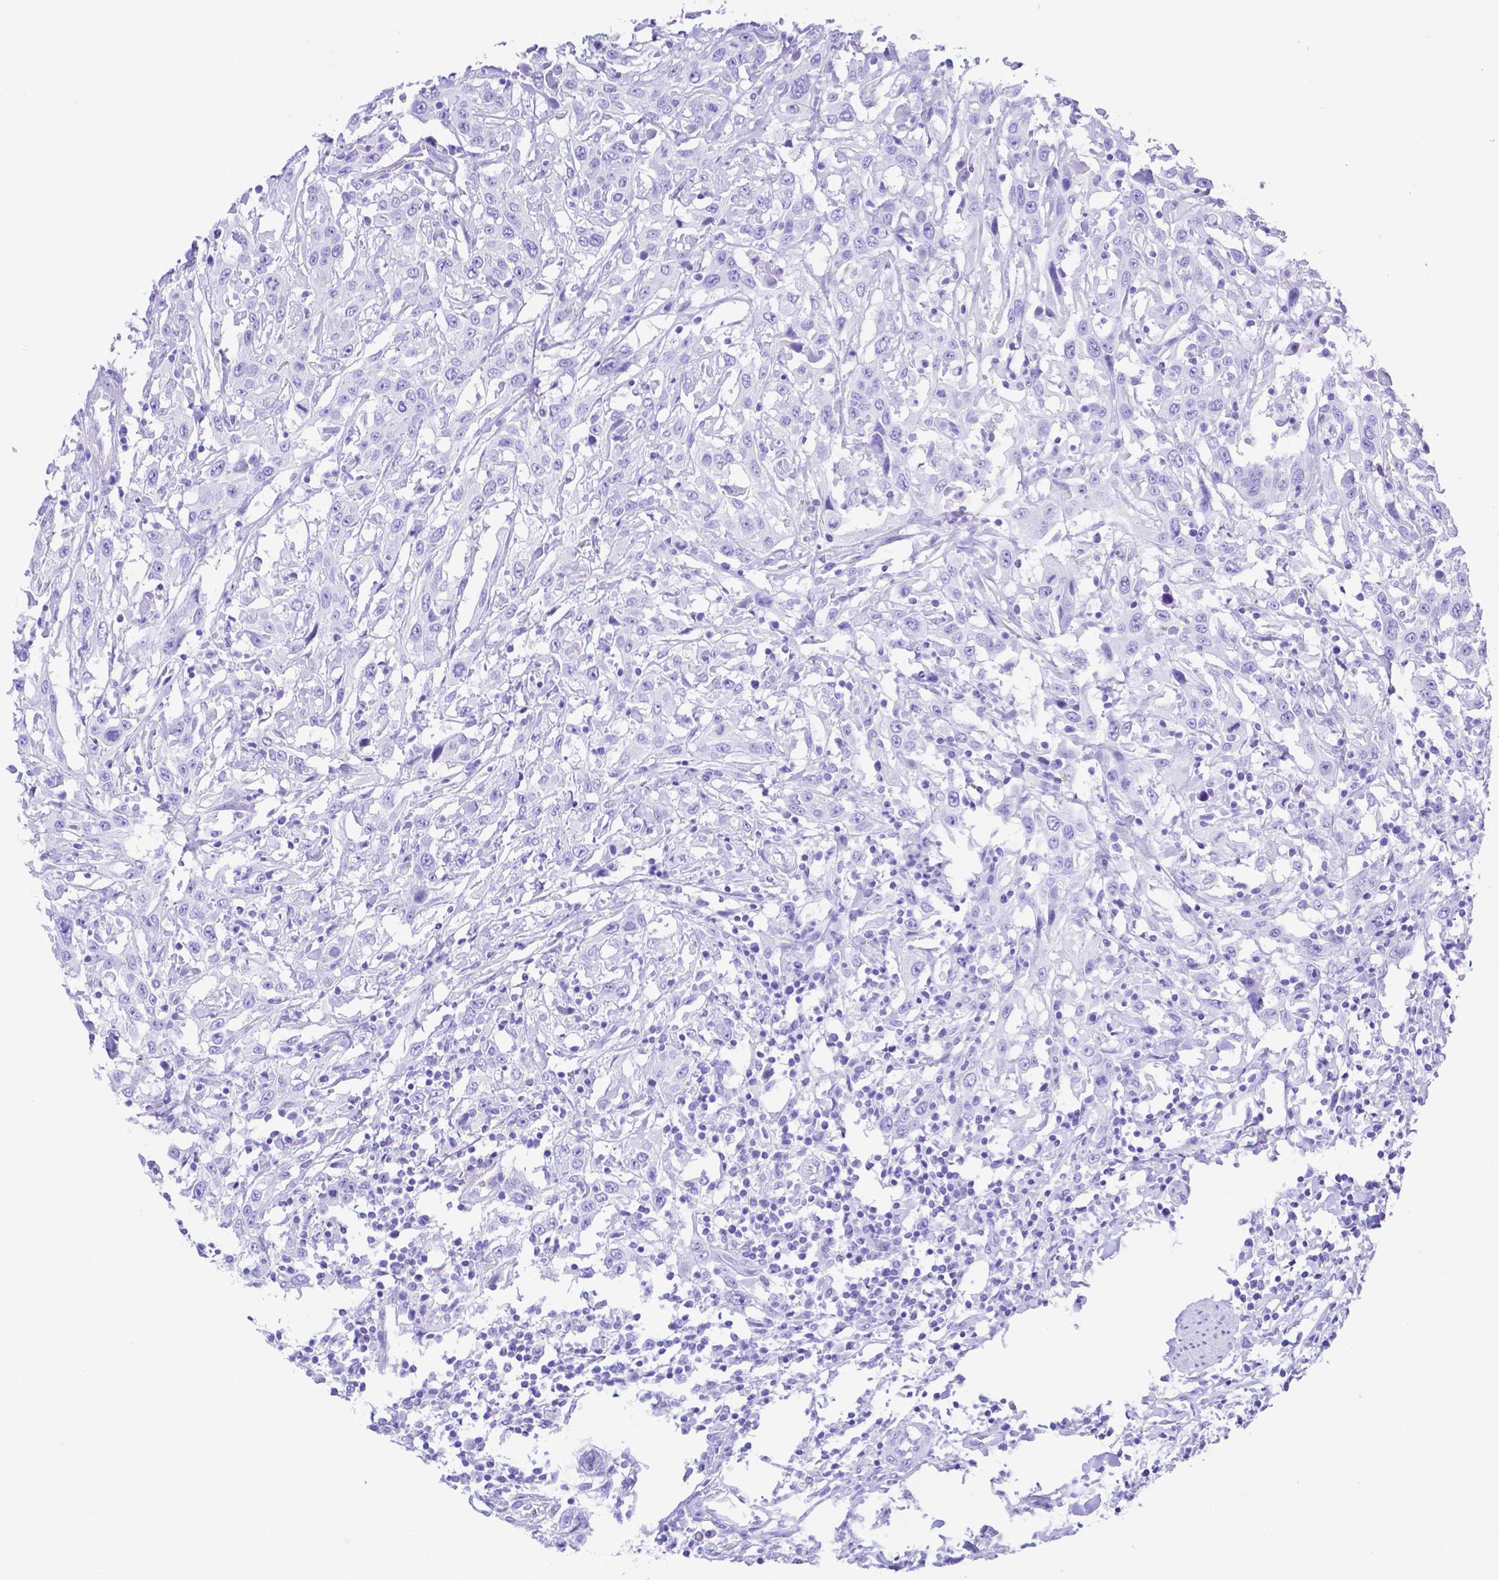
{"staining": {"intensity": "negative", "quantity": "none", "location": "none"}, "tissue": "urothelial cancer", "cell_type": "Tumor cells", "image_type": "cancer", "snomed": [{"axis": "morphology", "description": "Urothelial carcinoma, High grade"}, {"axis": "topography", "description": "Urinary bladder"}], "caption": "A high-resolution image shows immunohistochemistry staining of urothelial carcinoma (high-grade), which shows no significant positivity in tumor cells.", "gene": "SMR3A", "patient": {"sex": "male", "age": 61}}